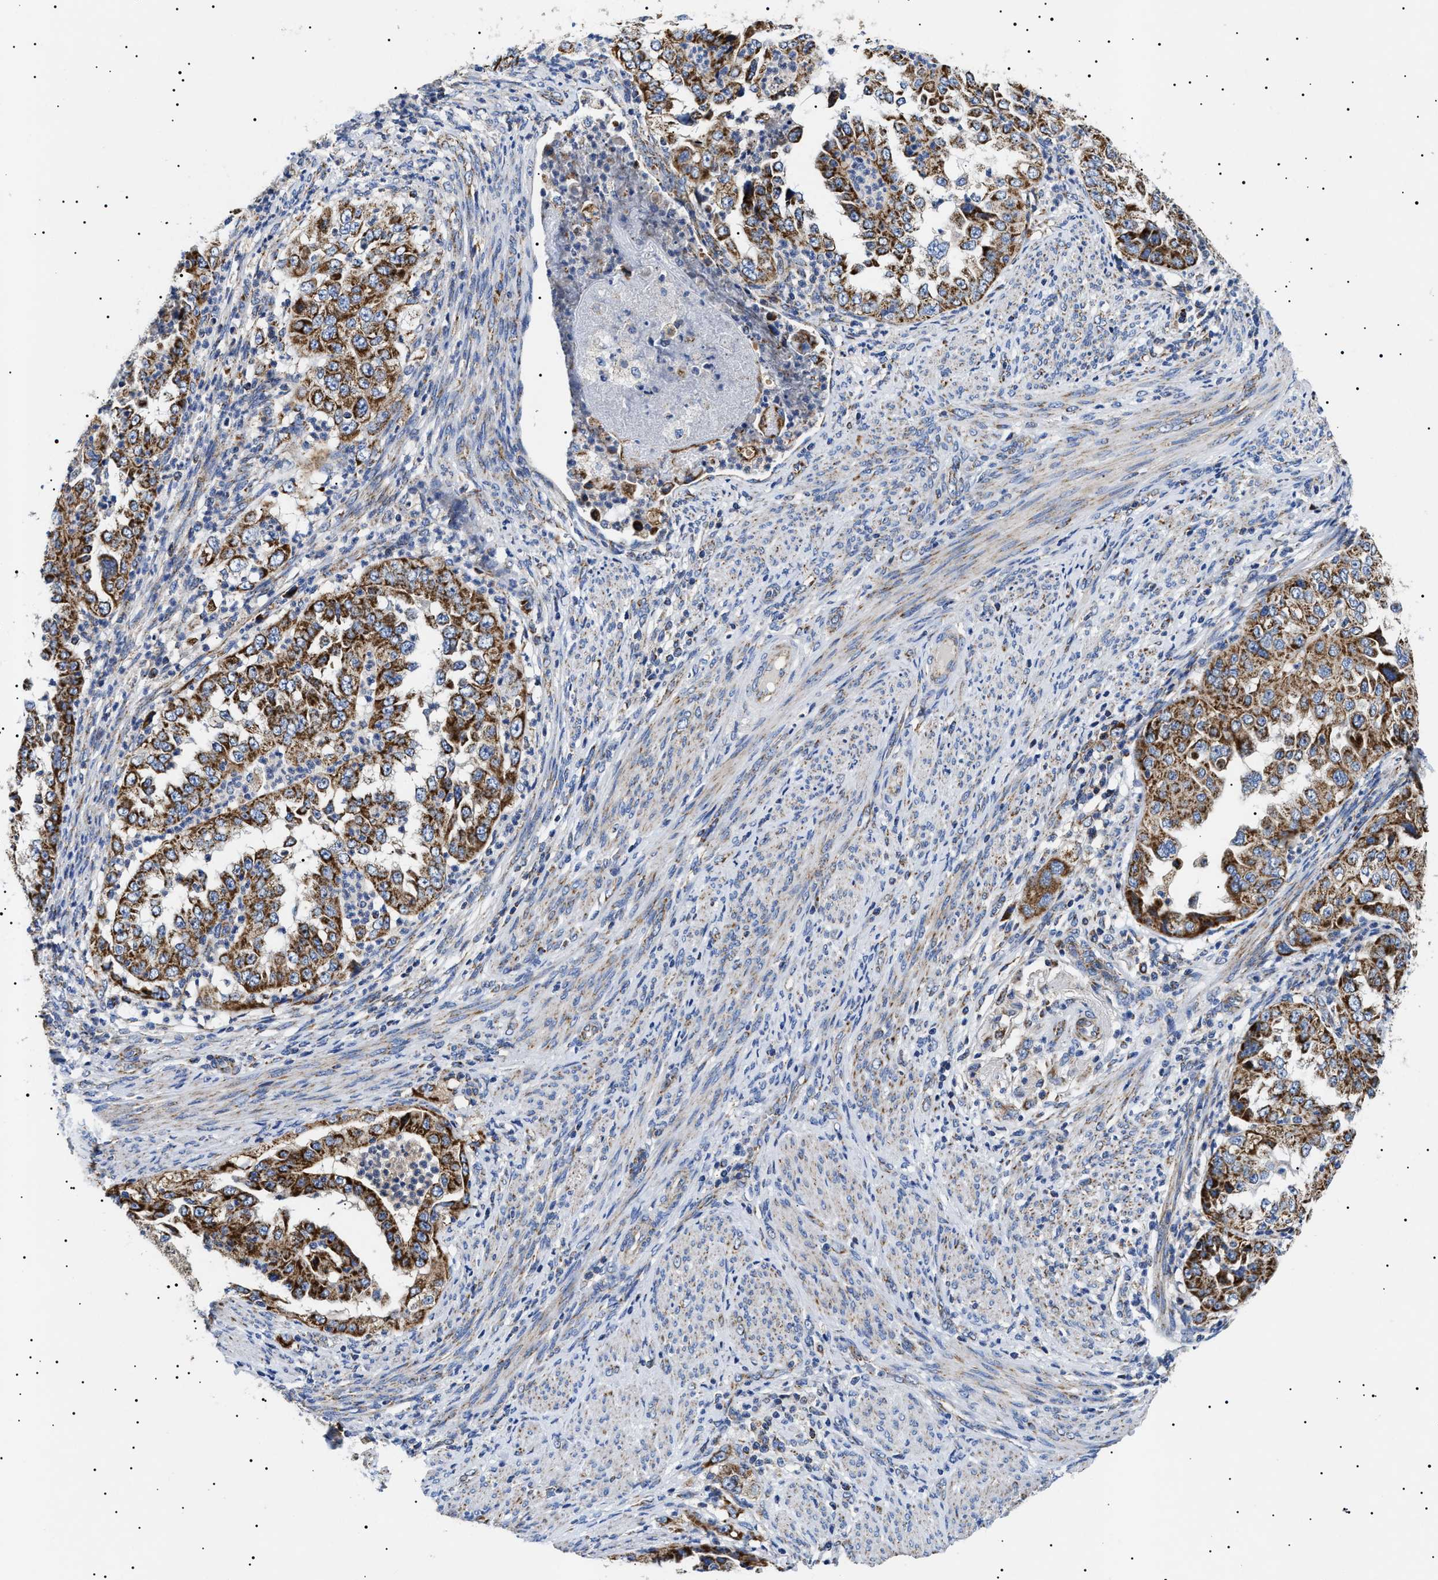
{"staining": {"intensity": "strong", "quantity": ">75%", "location": "cytoplasmic/membranous"}, "tissue": "endometrial cancer", "cell_type": "Tumor cells", "image_type": "cancer", "snomed": [{"axis": "morphology", "description": "Adenocarcinoma, NOS"}, {"axis": "topography", "description": "Endometrium"}], "caption": "Strong cytoplasmic/membranous positivity is appreciated in approximately >75% of tumor cells in endometrial cancer (adenocarcinoma). Nuclei are stained in blue.", "gene": "CHRDL2", "patient": {"sex": "female", "age": 85}}